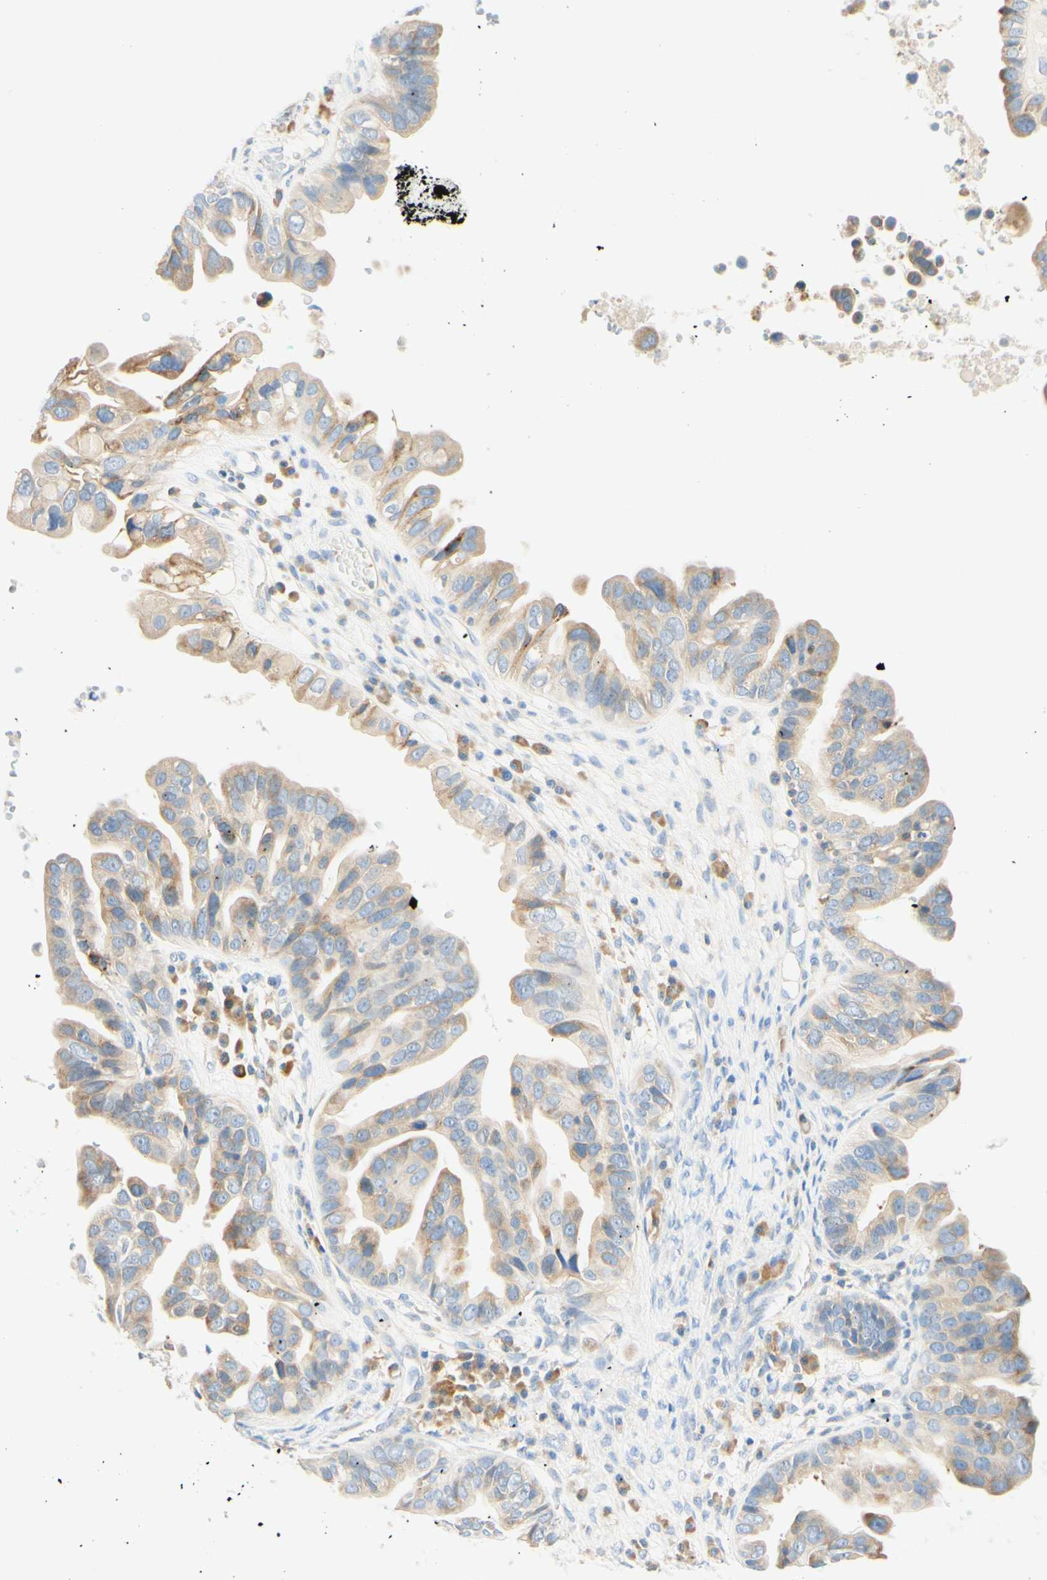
{"staining": {"intensity": "weak", "quantity": ">75%", "location": "cytoplasmic/membranous"}, "tissue": "ovarian cancer", "cell_type": "Tumor cells", "image_type": "cancer", "snomed": [{"axis": "morphology", "description": "Cystadenocarcinoma, serous, NOS"}, {"axis": "topography", "description": "Ovary"}], "caption": "Protein analysis of ovarian serous cystadenocarcinoma tissue reveals weak cytoplasmic/membranous staining in approximately >75% of tumor cells. (DAB = brown stain, brightfield microscopy at high magnification).", "gene": "LAT", "patient": {"sex": "female", "age": 56}}